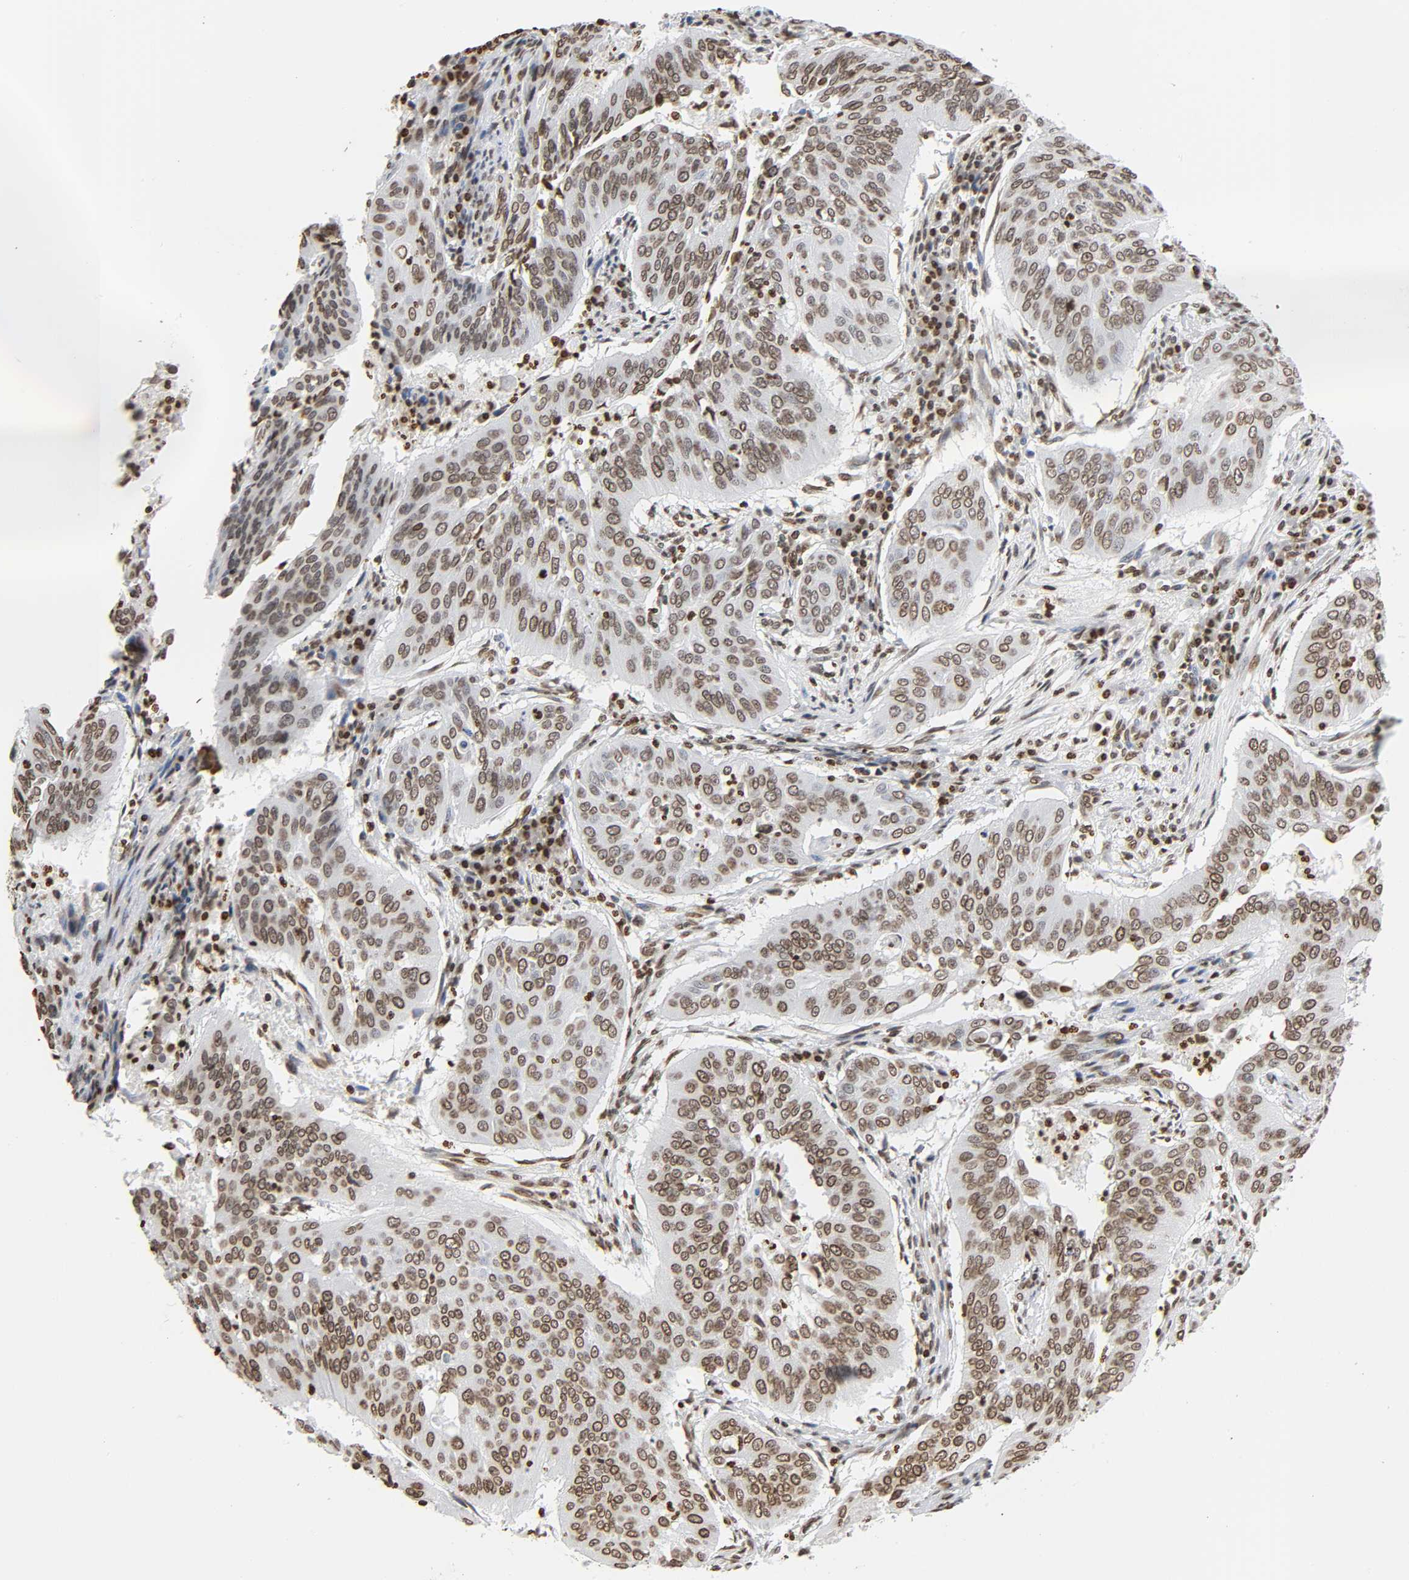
{"staining": {"intensity": "moderate", "quantity": ">75%", "location": "nuclear"}, "tissue": "cervical cancer", "cell_type": "Tumor cells", "image_type": "cancer", "snomed": [{"axis": "morphology", "description": "Squamous cell carcinoma, NOS"}, {"axis": "topography", "description": "Cervix"}], "caption": "A micrograph of human cervical cancer (squamous cell carcinoma) stained for a protein exhibits moderate nuclear brown staining in tumor cells.", "gene": "HOXA6", "patient": {"sex": "female", "age": 39}}